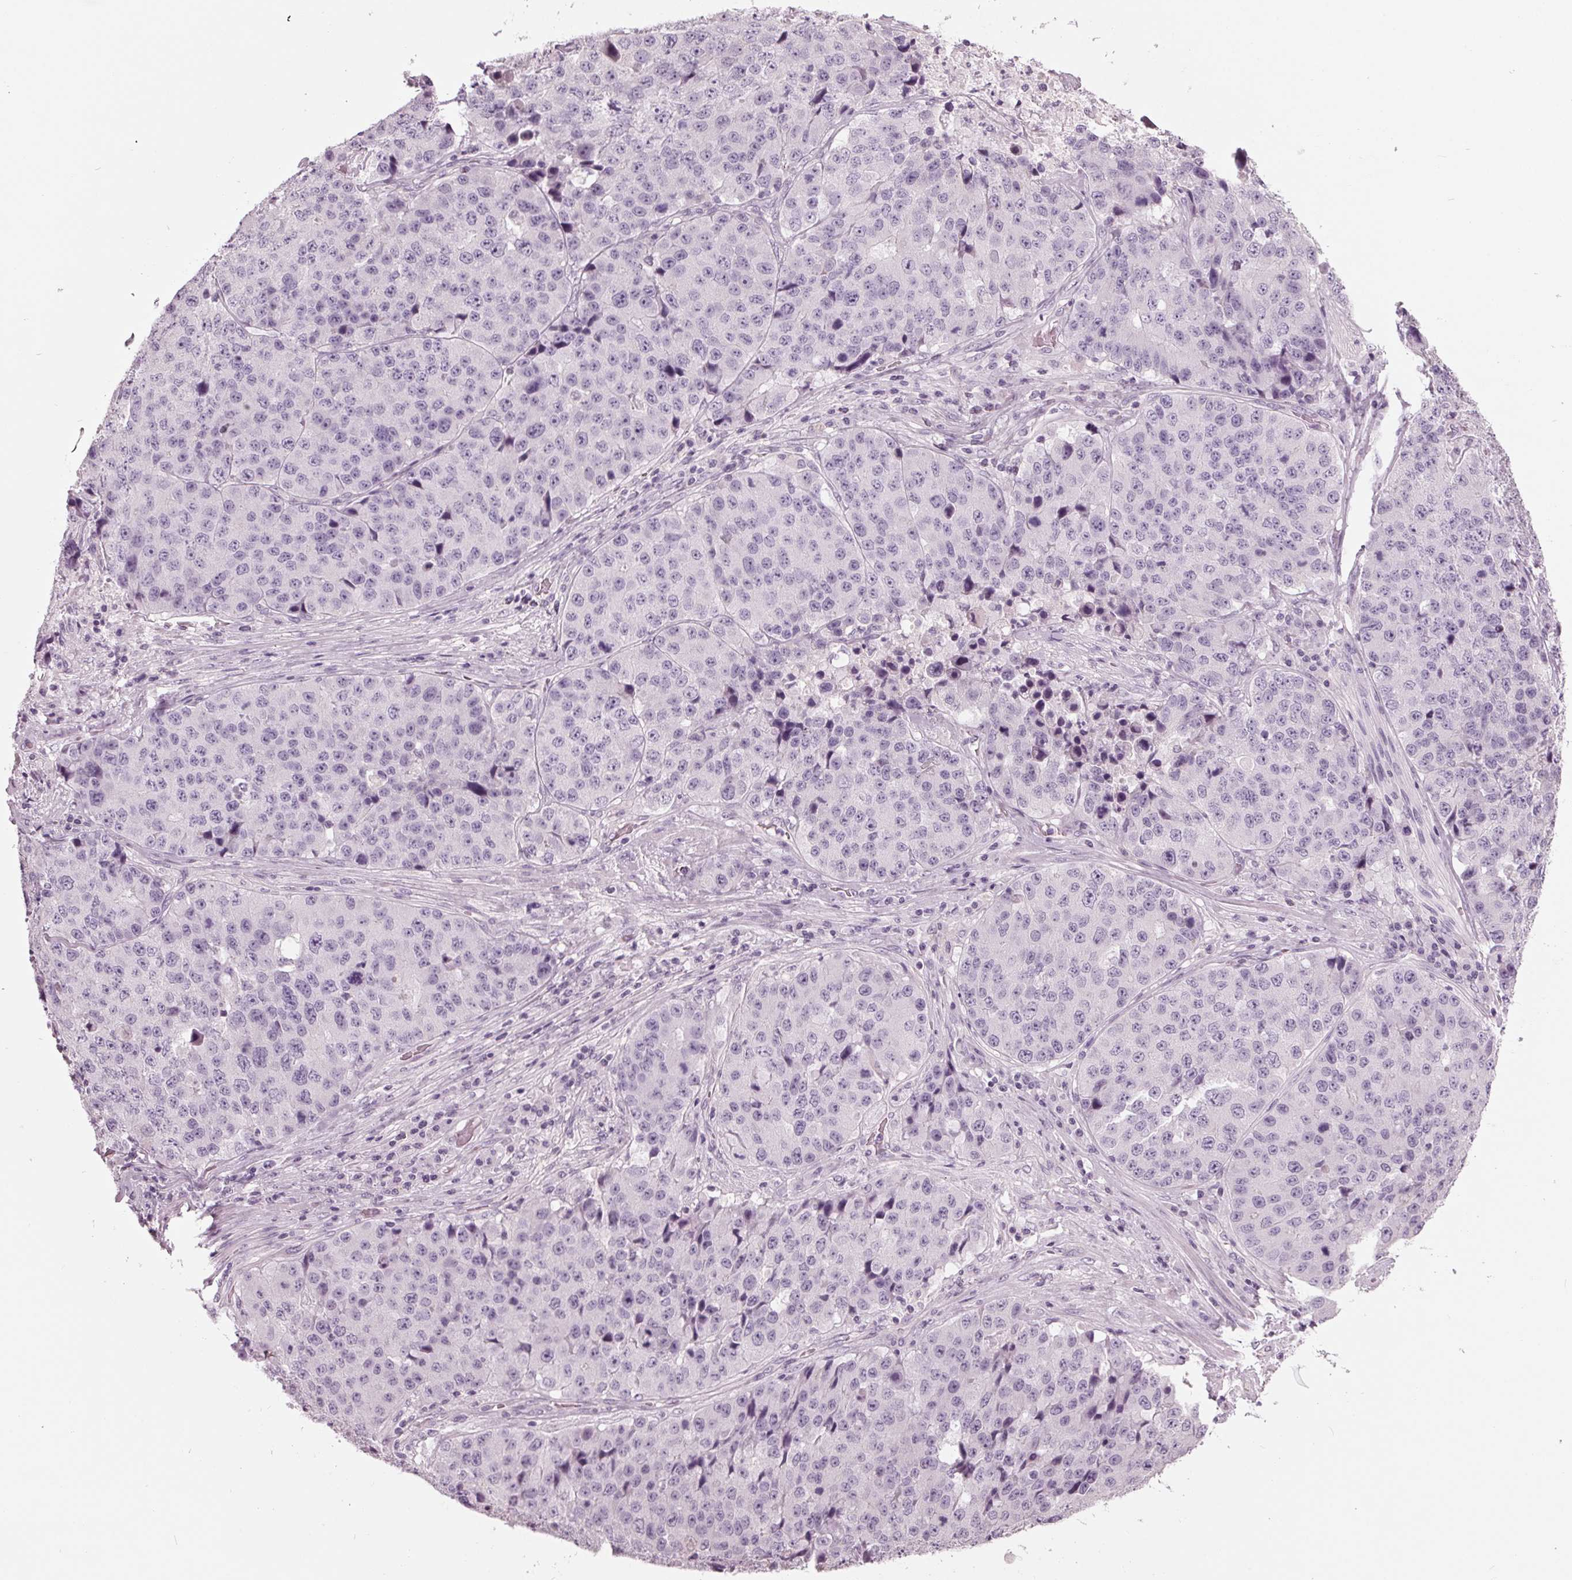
{"staining": {"intensity": "negative", "quantity": "none", "location": "none"}, "tissue": "stomach cancer", "cell_type": "Tumor cells", "image_type": "cancer", "snomed": [{"axis": "morphology", "description": "Adenocarcinoma, NOS"}, {"axis": "topography", "description": "Stomach"}], "caption": "Adenocarcinoma (stomach) stained for a protein using immunohistochemistry reveals no staining tumor cells.", "gene": "TNNC2", "patient": {"sex": "male", "age": 71}}